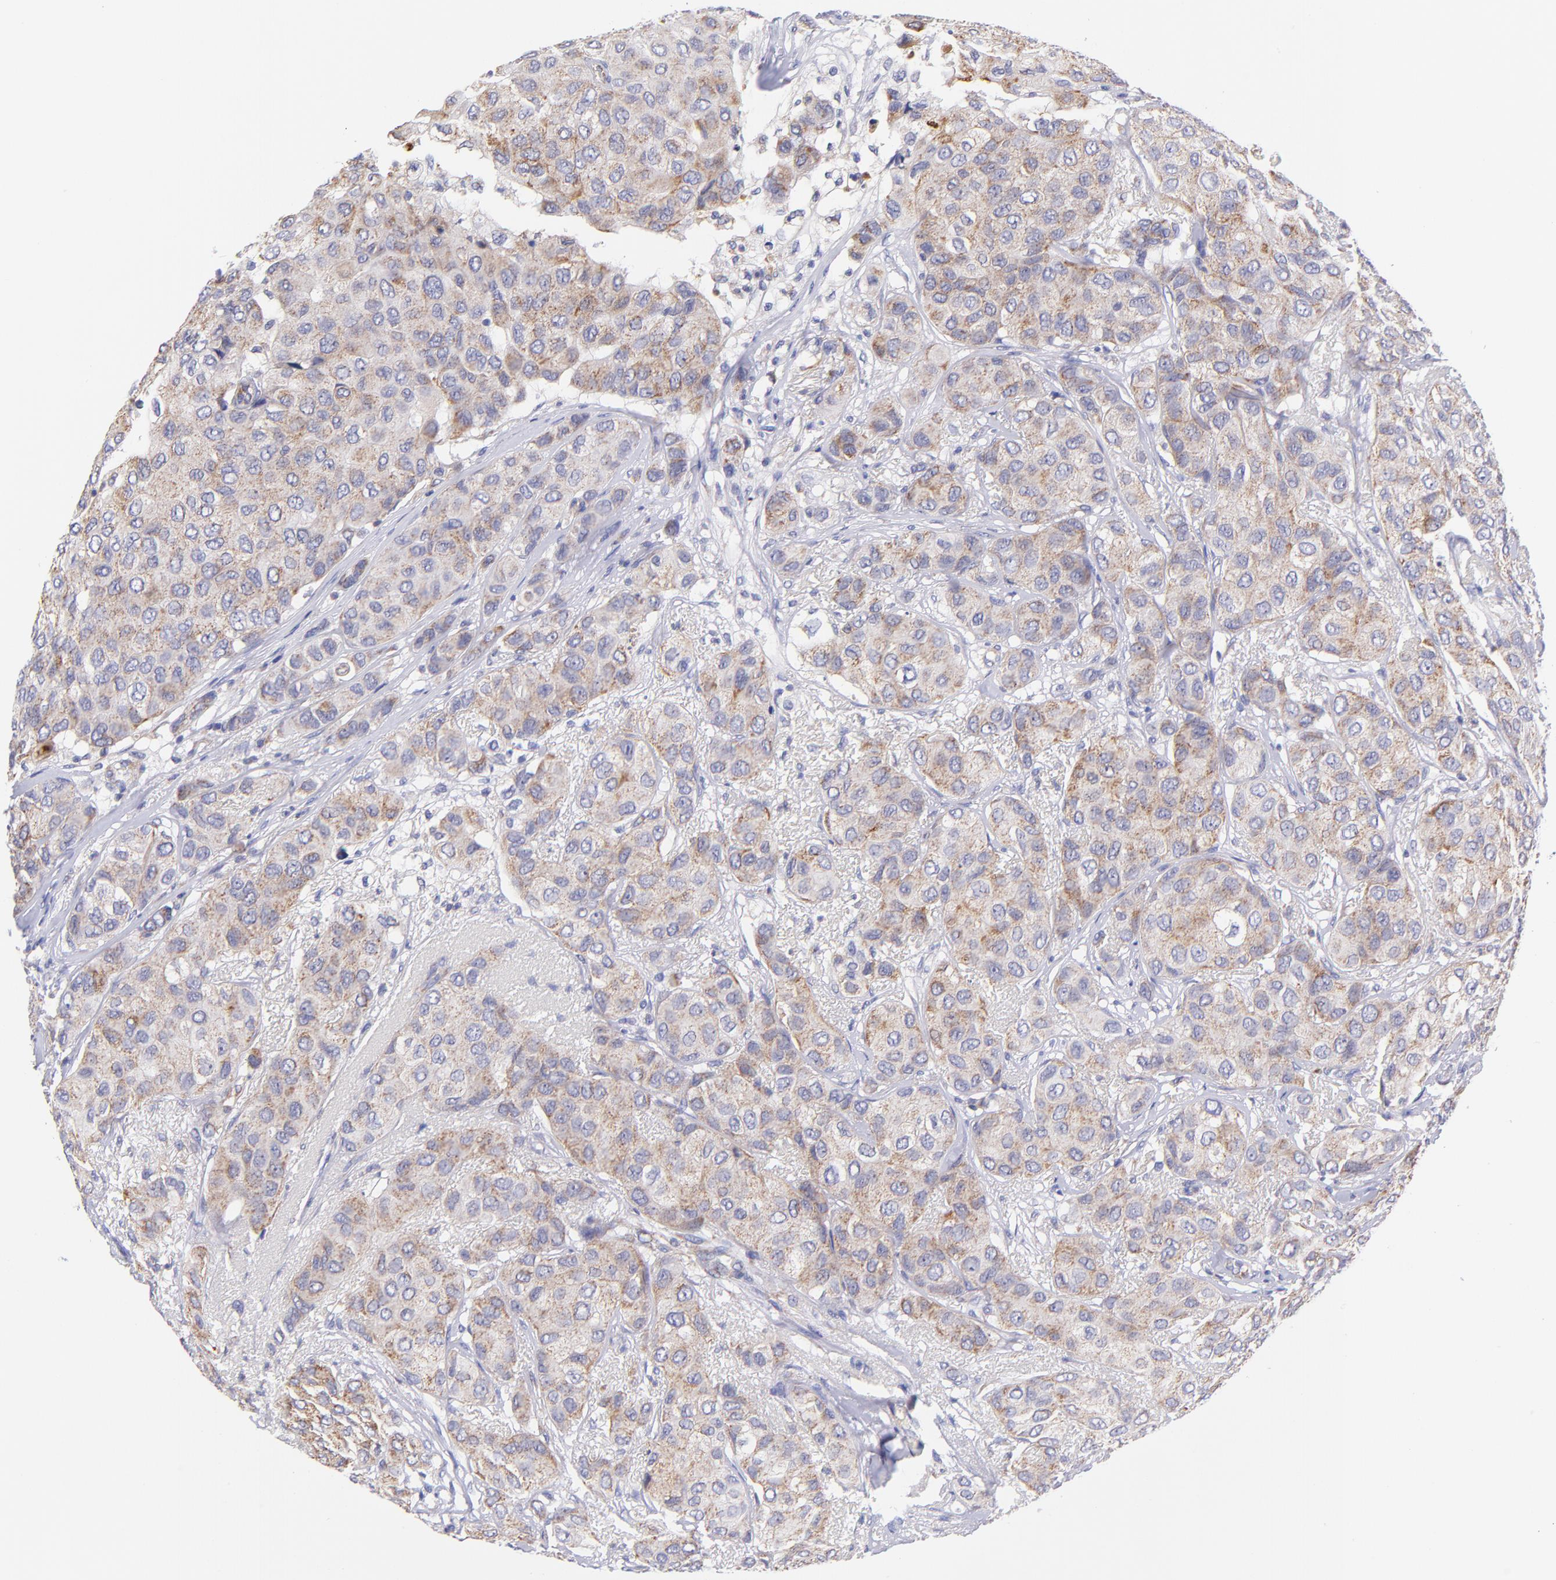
{"staining": {"intensity": "moderate", "quantity": "25%-75%", "location": "cytoplasmic/membranous"}, "tissue": "breast cancer", "cell_type": "Tumor cells", "image_type": "cancer", "snomed": [{"axis": "morphology", "description": "Duct carcinoma"}, {"axis": "topography", "description": "Breast"}], "caption": "High-power microscopy captured an immunohistochemistry (IHC) photomicrograph of breast invasive ductal carcinoma, revealing moderate cytoplasmic/membranous expression in approximately 25%-75% of tumor cells.", "gene": "NDUFB7", "patient": {"sex": "female", "age": 68}}